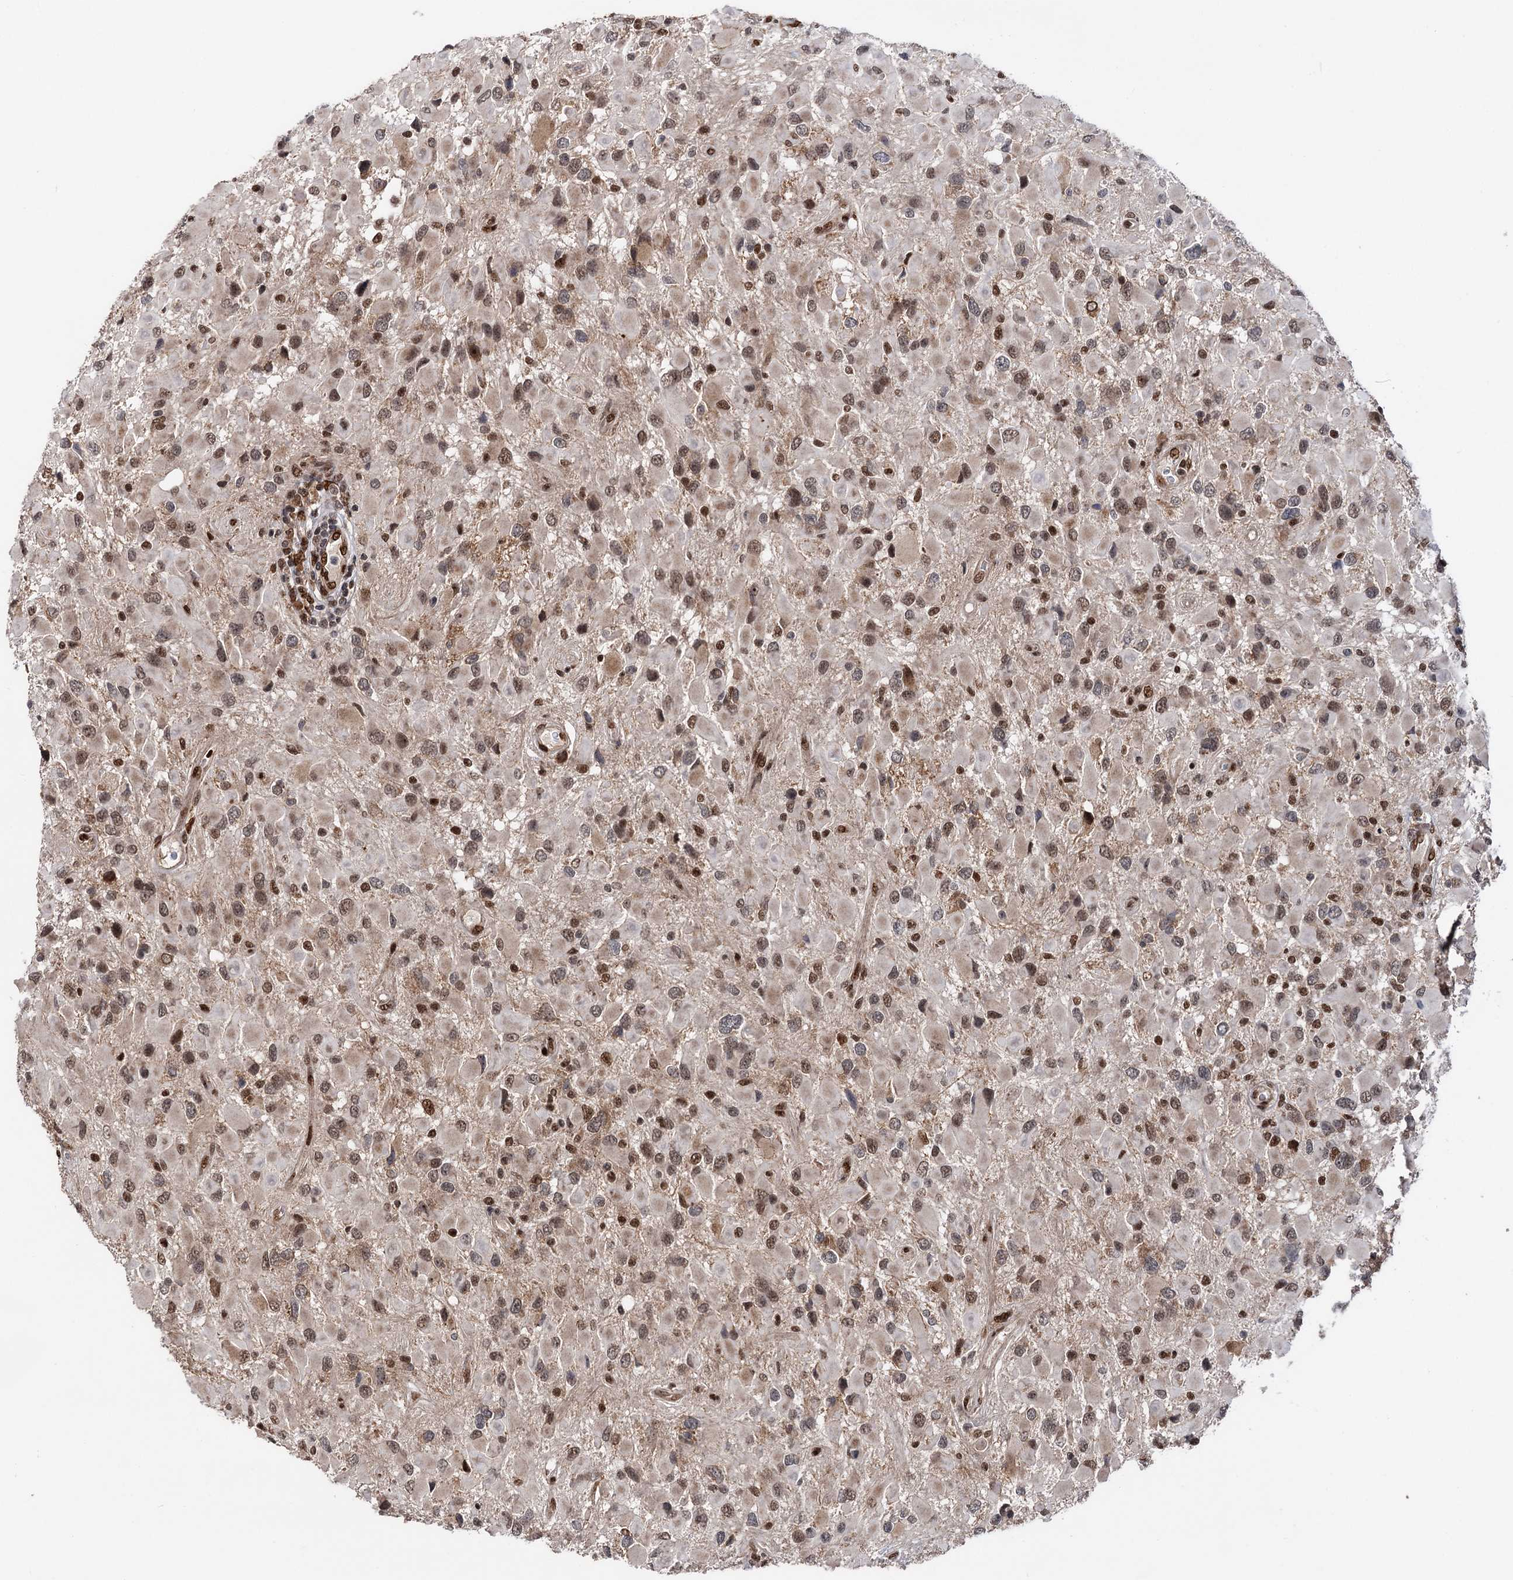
{"staining": {"intensity": "moderate", "quantity": ">75%", "location": "nuclear"}, "tissue": "glioma", "cell_type": "Tumor cells", "image_type": "cancer", "snomed": [{"axis": "morphology", "description": "Glioma, malignant, High grade"}, {"axis": "topography", "description": "Brain"}], "caption": "DAB immunohistochemical staining of glioma displays moderate nuclear protein staining in approximately >75% of tumor cells.", "gene": "MESD", "patient": {"sex": "male", "age": 53}}